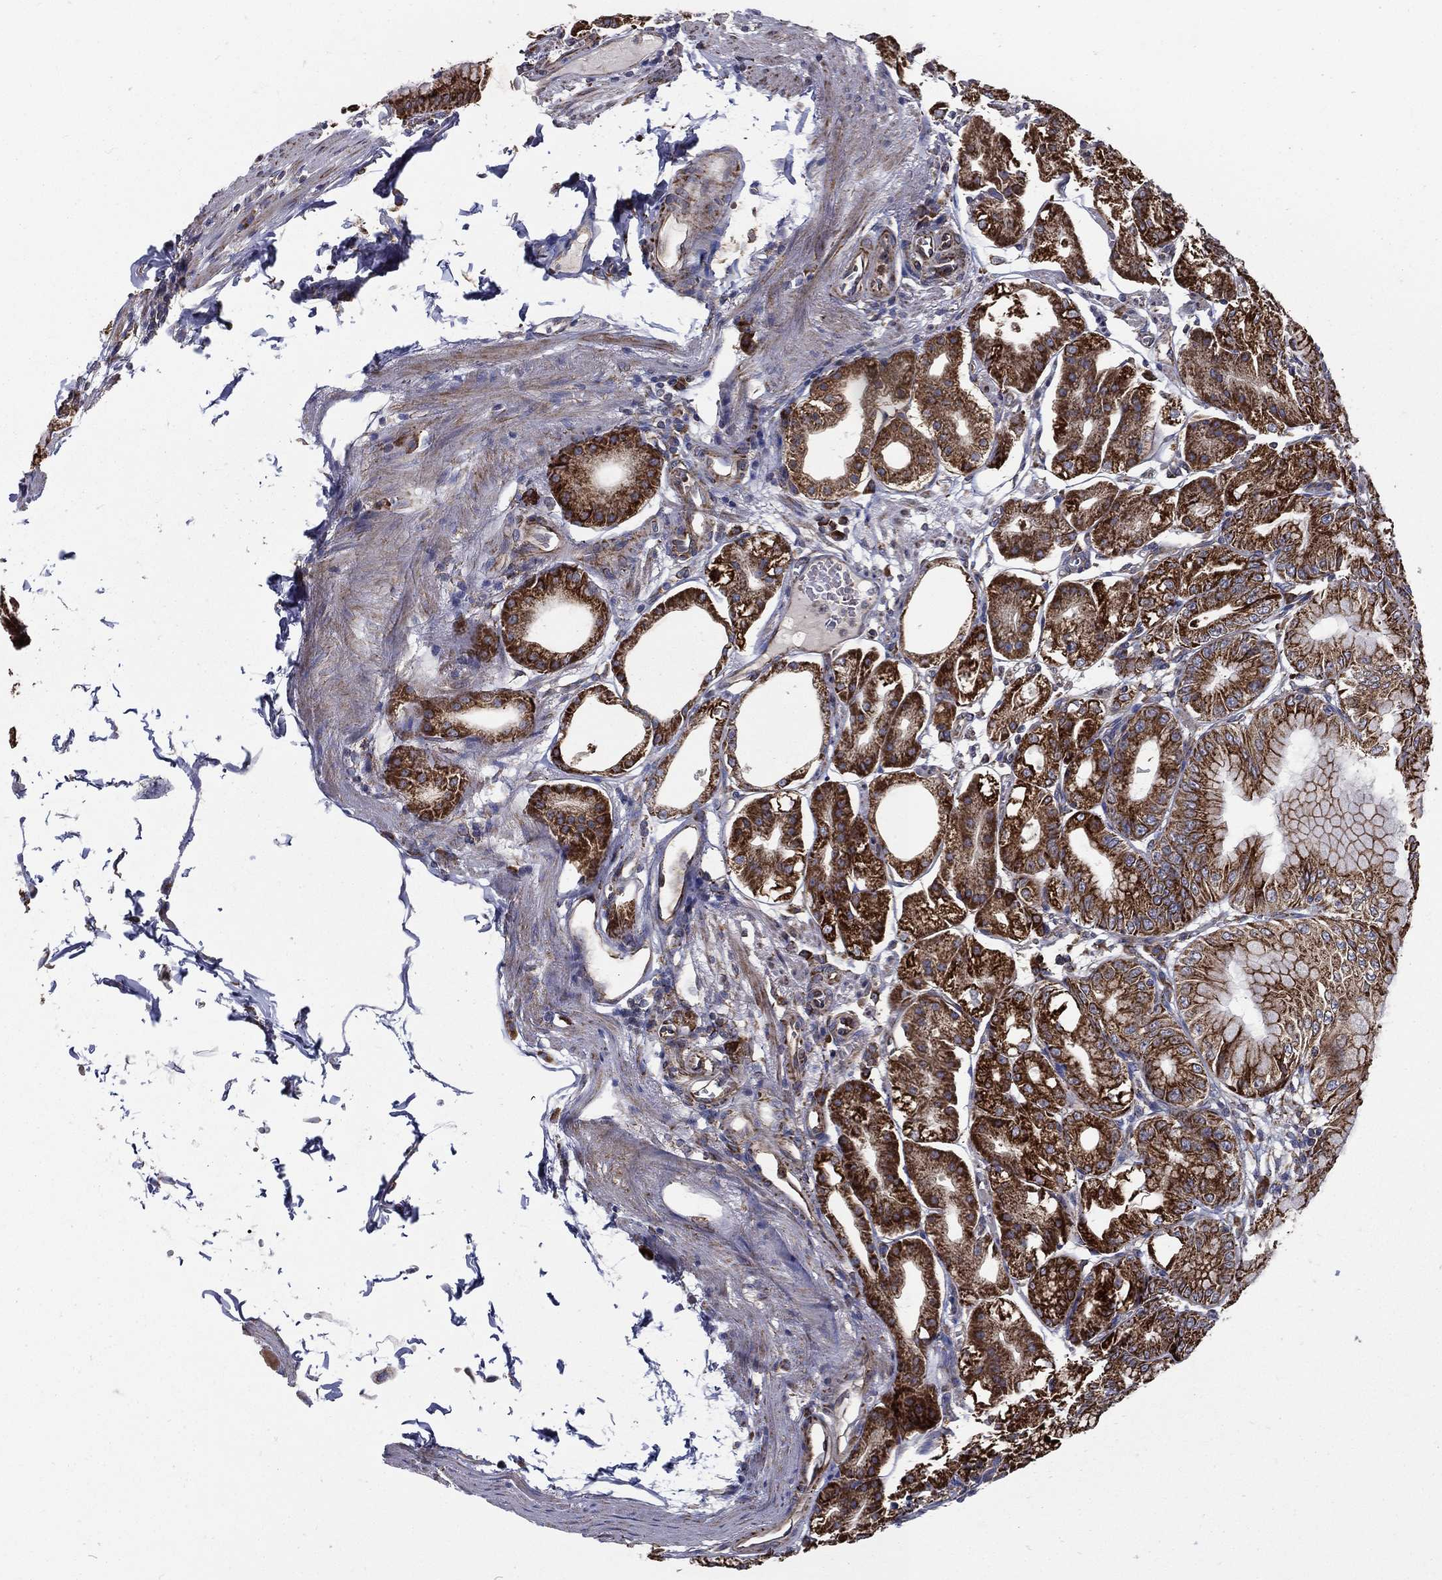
{"staining": {"intensity": "strong", "quantity": ">75%", "location": "cytoplasmic/membranous"}, "tissue": "stomach", "cell_type": "Glandular cells", "image_type": "normal", "snomed": [{"axis": "morphology", "description": "Normal tissue, NOS"}, {"axis": "topography", "description": "Stomach"}], "caption": "Immunohistochemical staining of normal stomach reveals strong cytoplasmic/membranous protein expression in about >75% of glandular cells. (brown staining indicates protein expression, while blue staining denotes nuclei).", "gene": "MT", "patient": {"sex": "male", "age": 71}}